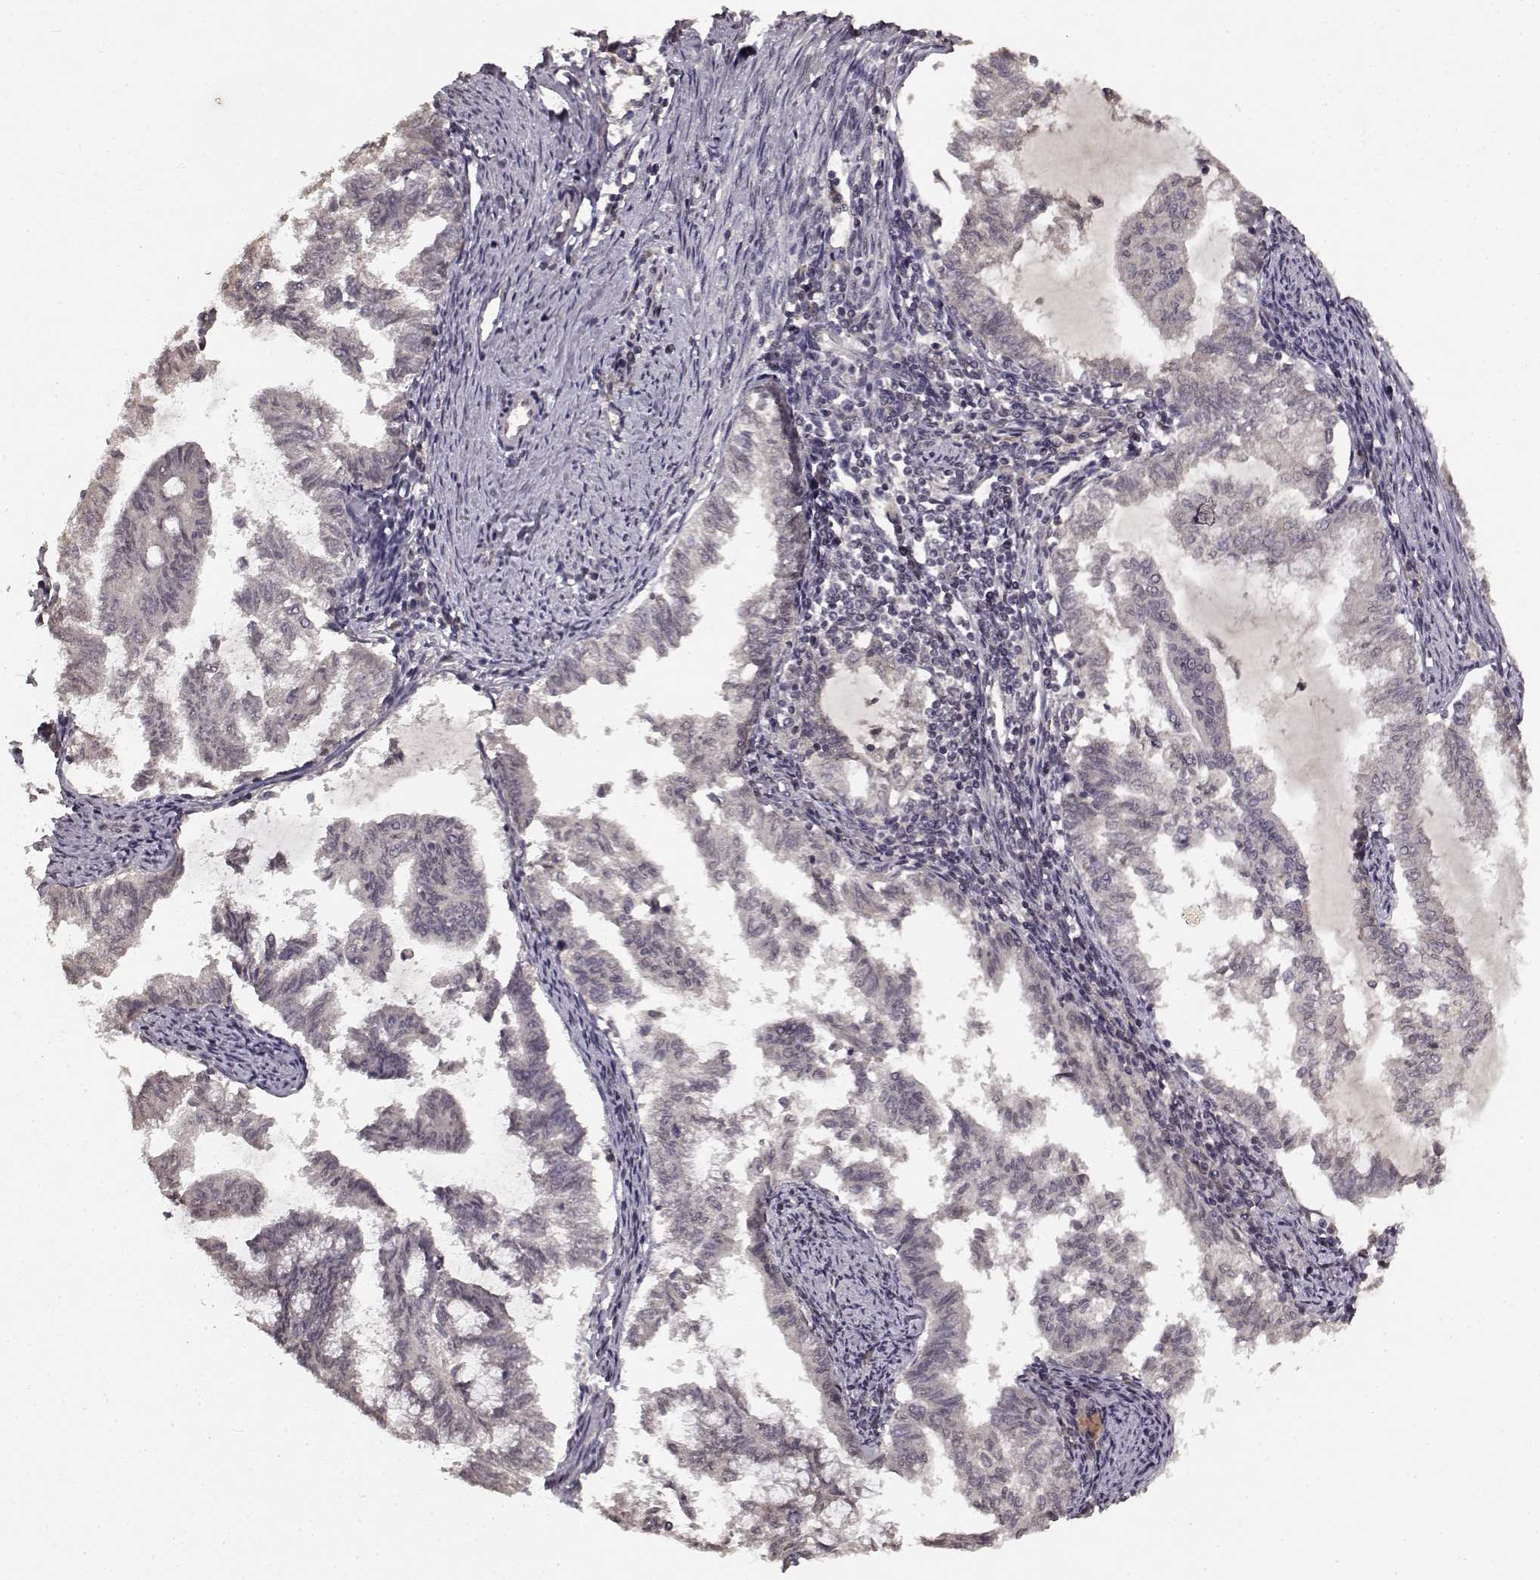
{"staining": {"intensity": "negative", "quantity": "none", "location": "none"}, "tissue": "endometrial cancer", "cell_type": "Tumor cells", "image_type": "cancer", "snomed": [{"axis": "morphology", "description": "Adenocarcinoma, NOS"}, {"axis": "topography", "description": "Endometrium"}], "caption": "The immunohistochemistry (IHC) histopathology image has no significant staining in tumor cells of endometrial cancer (adenocarcinoma) tissue. The staining is performed using DAB (3,3'-diaminobenzidine) brown chromogen with nuclei counter-stained in using hematoxylin.", "gene": "NTRK2", "patient": {"sex": "female", "age": 79}}